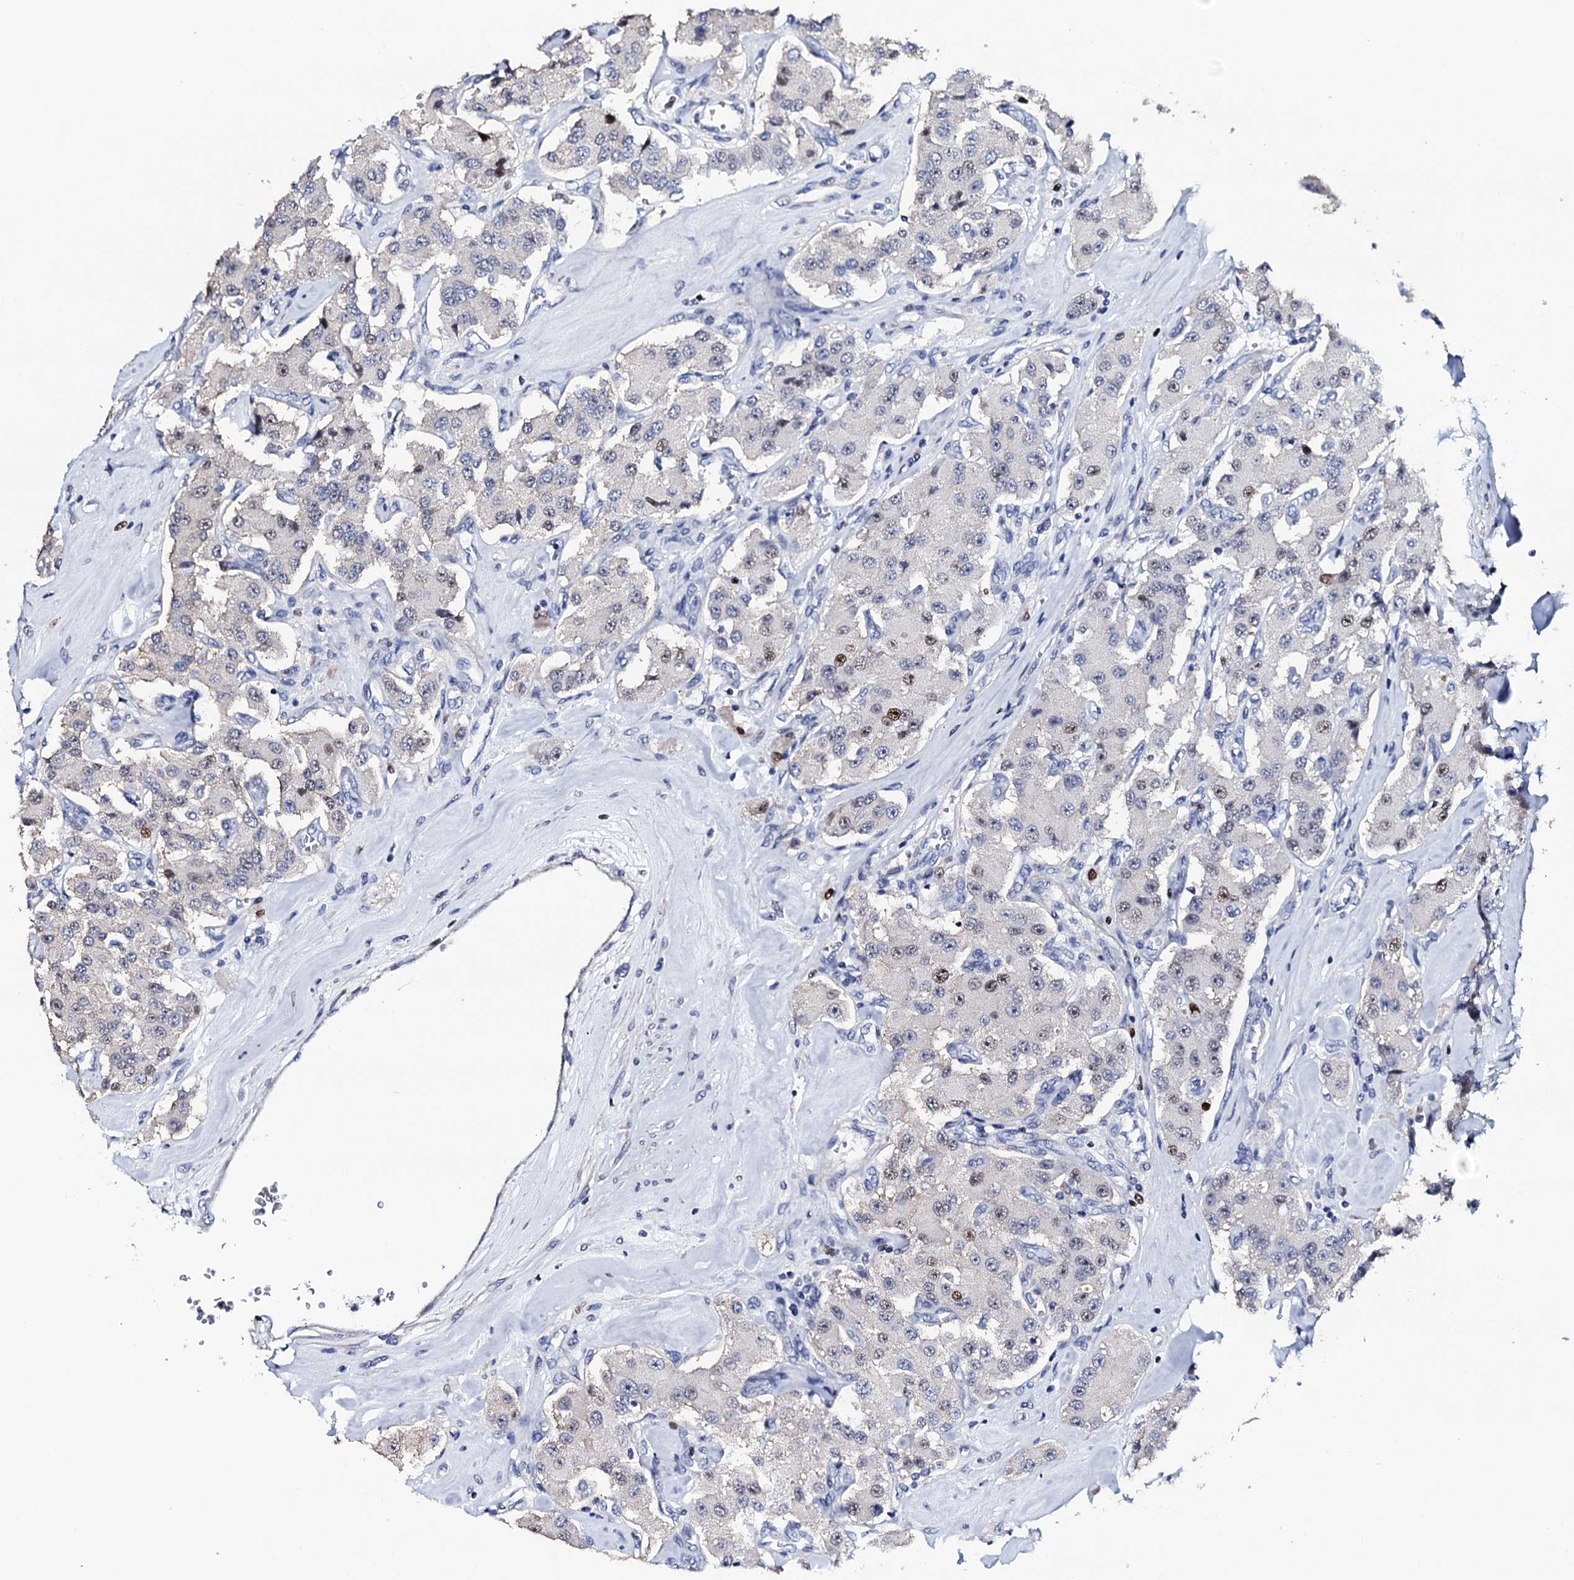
{"staining": {"intensity": "strong", "quantity": "<25%", "location": "nuclear"}, "tissue": "carcinoid", "cell_type": "Tumor cells", "image_type": "cancer", "snomed": [{"axis": "morphology", "description": "Carcinoid, malignant, NOS"}, {"axis": "topography", "description": "Pancreas"}], "caption": "Tumor cells exhibit medium levels of strong nuclear positivity in about <25% of cells in human carcinoid.", "gene": "NPM2", "patient": {"sex": "male", "age": 41}}